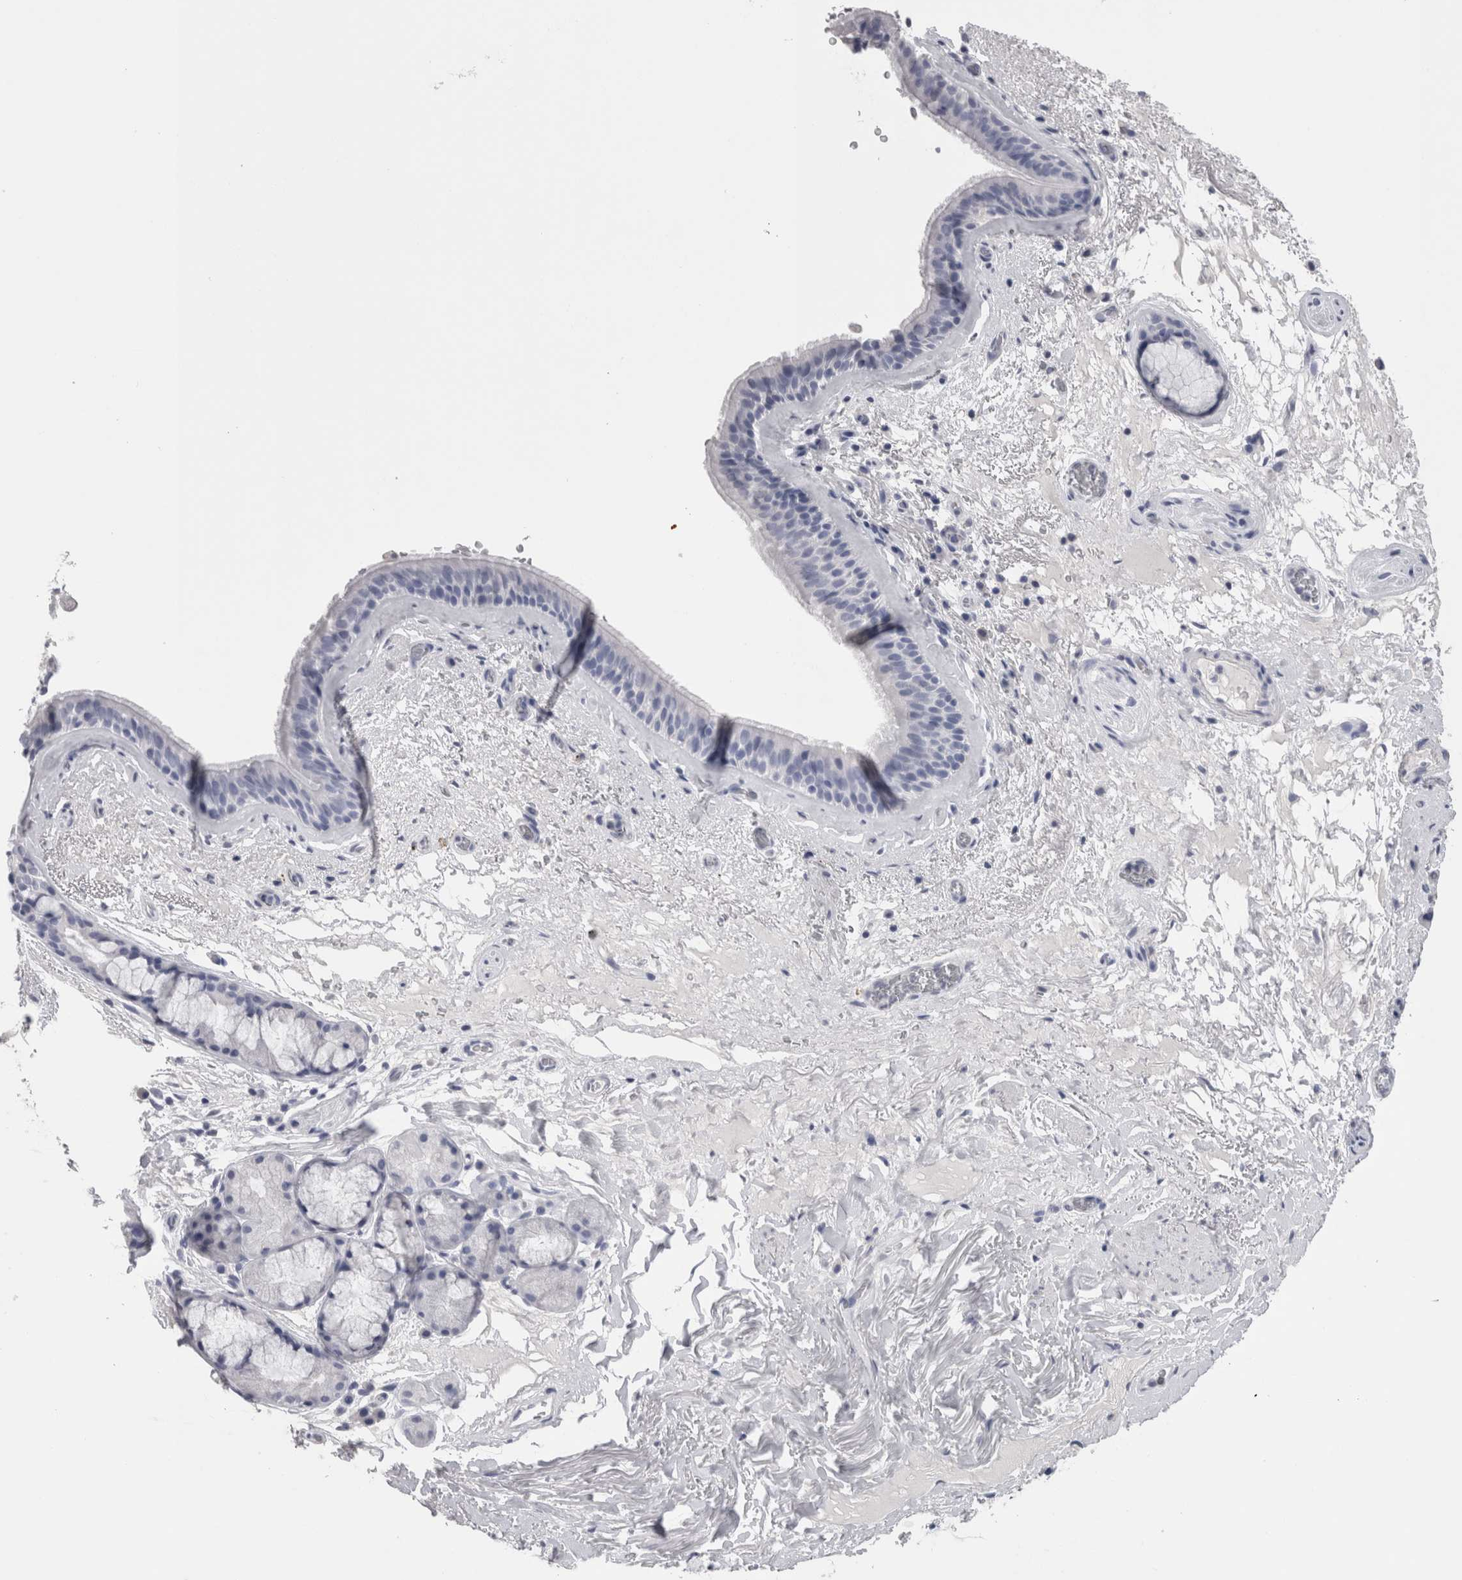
{"staining": {"intensity": "negative", "quantity": "none", "location": "none"}, "tissue": "bronchus", "cell_type": "Respiratory epithelial cells", "image_type": "normal", "snomed": [{"axis": "morphology", "description": "Normal tissue, NOS"}, {"axis": "topography", "description": "Cartilage tissue"}], "caption": "Human bronchus stained for a protein using immunohistochemistry (IHC) exhibits no expression in respiratory epithelial cells.", "gene": "CA8", "patient": {"sex": "female", "age": 63}}